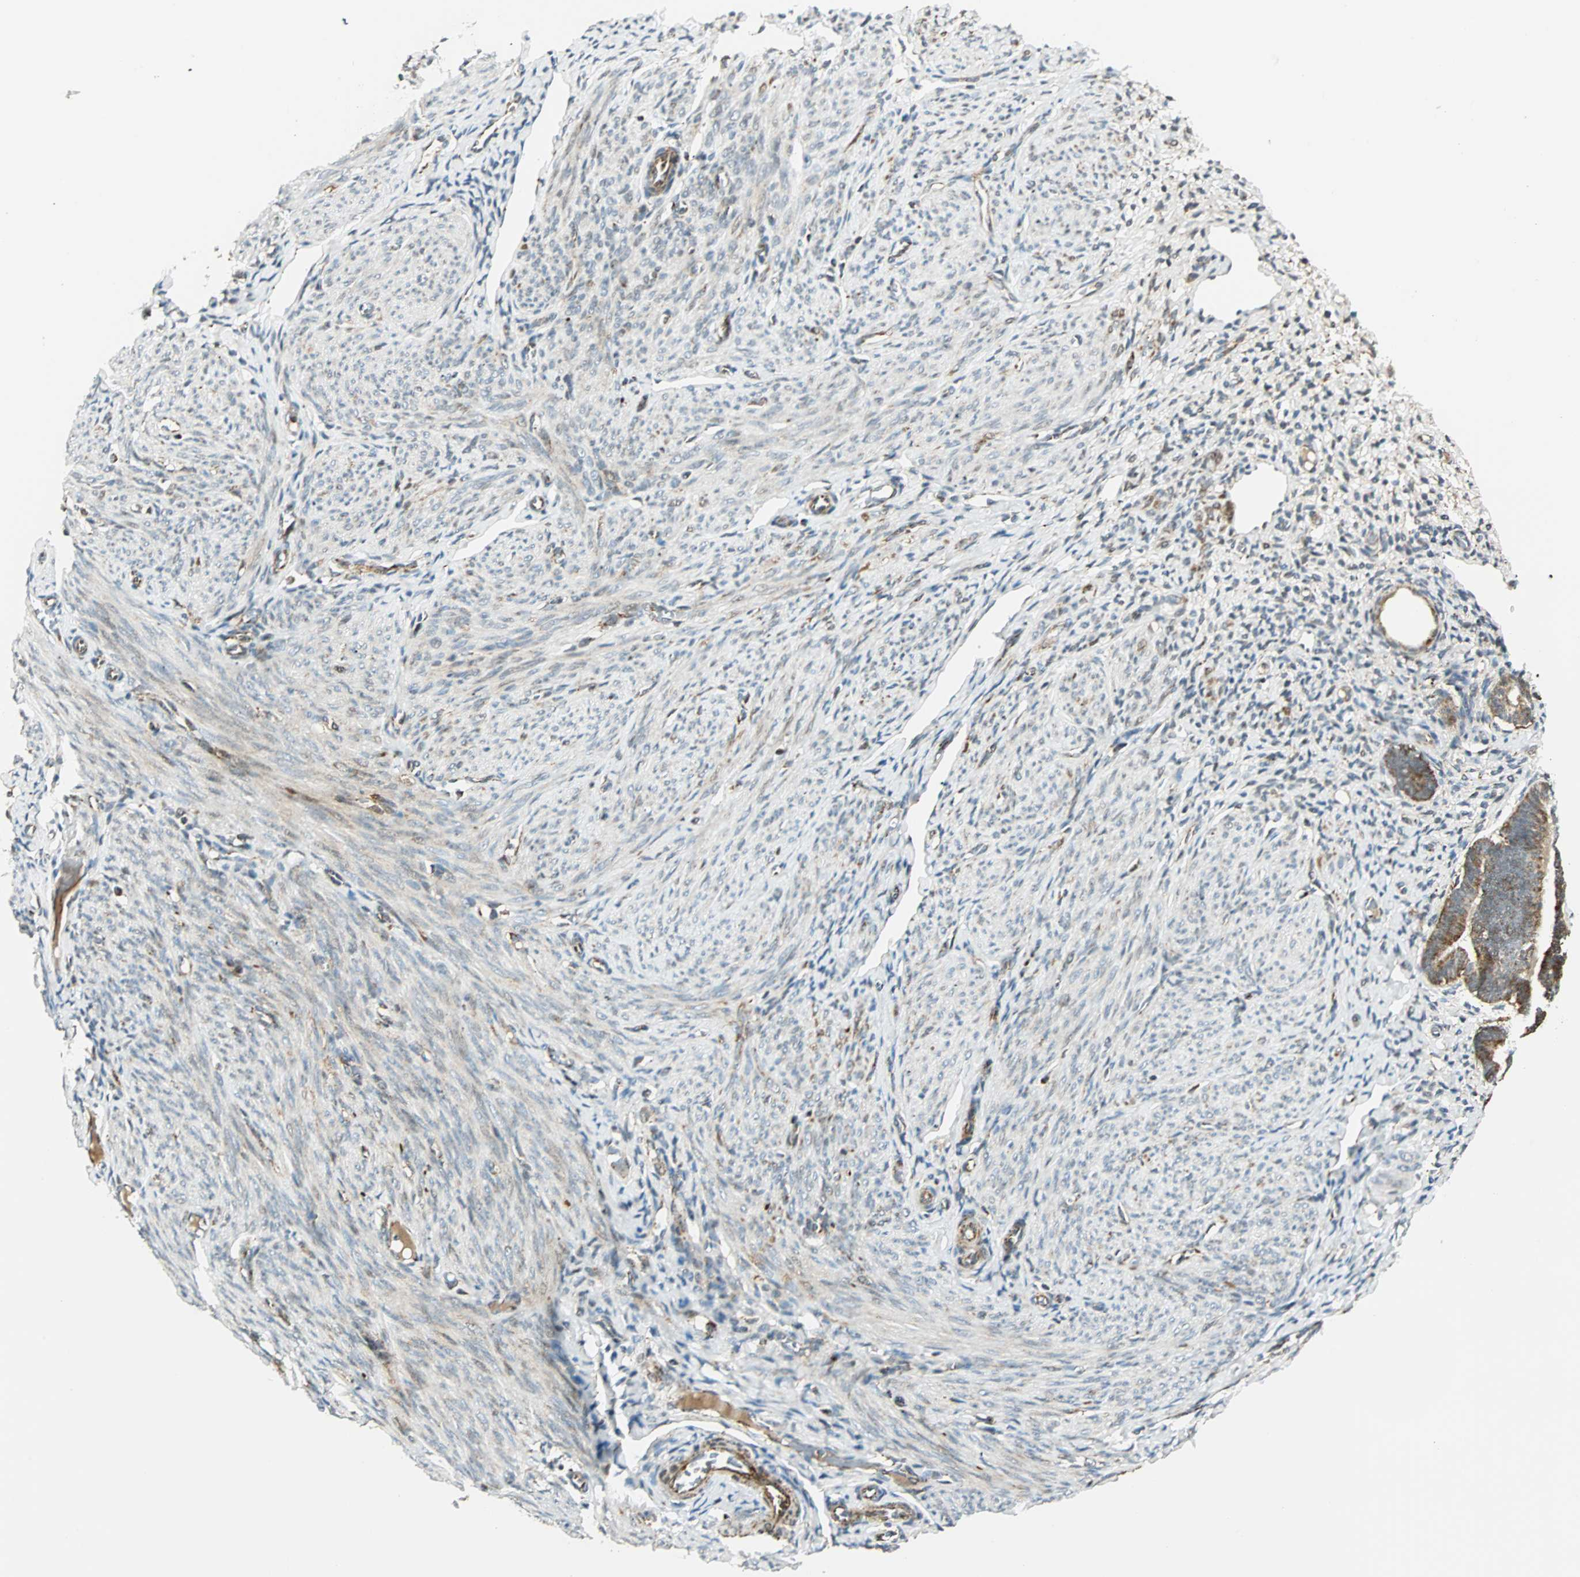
{"staining": {"intensity": "negative", "quantity": "none", "location": "none"}, "tissue": "endometrium", "cell_type": "Cells in endometrial stroma", "image_type": "normal", "snomed": [{"axis": "morphology", "description": "Normal tissue, NOS"}, {"axis": "topography", "description": "Endometrium"}], "caption": "This is an IHC image of benign endometrium. There is no expression in cells in endometrial stroma.", "gene": "SPRY4", "patient": {"sex": "female", "age": 61}}